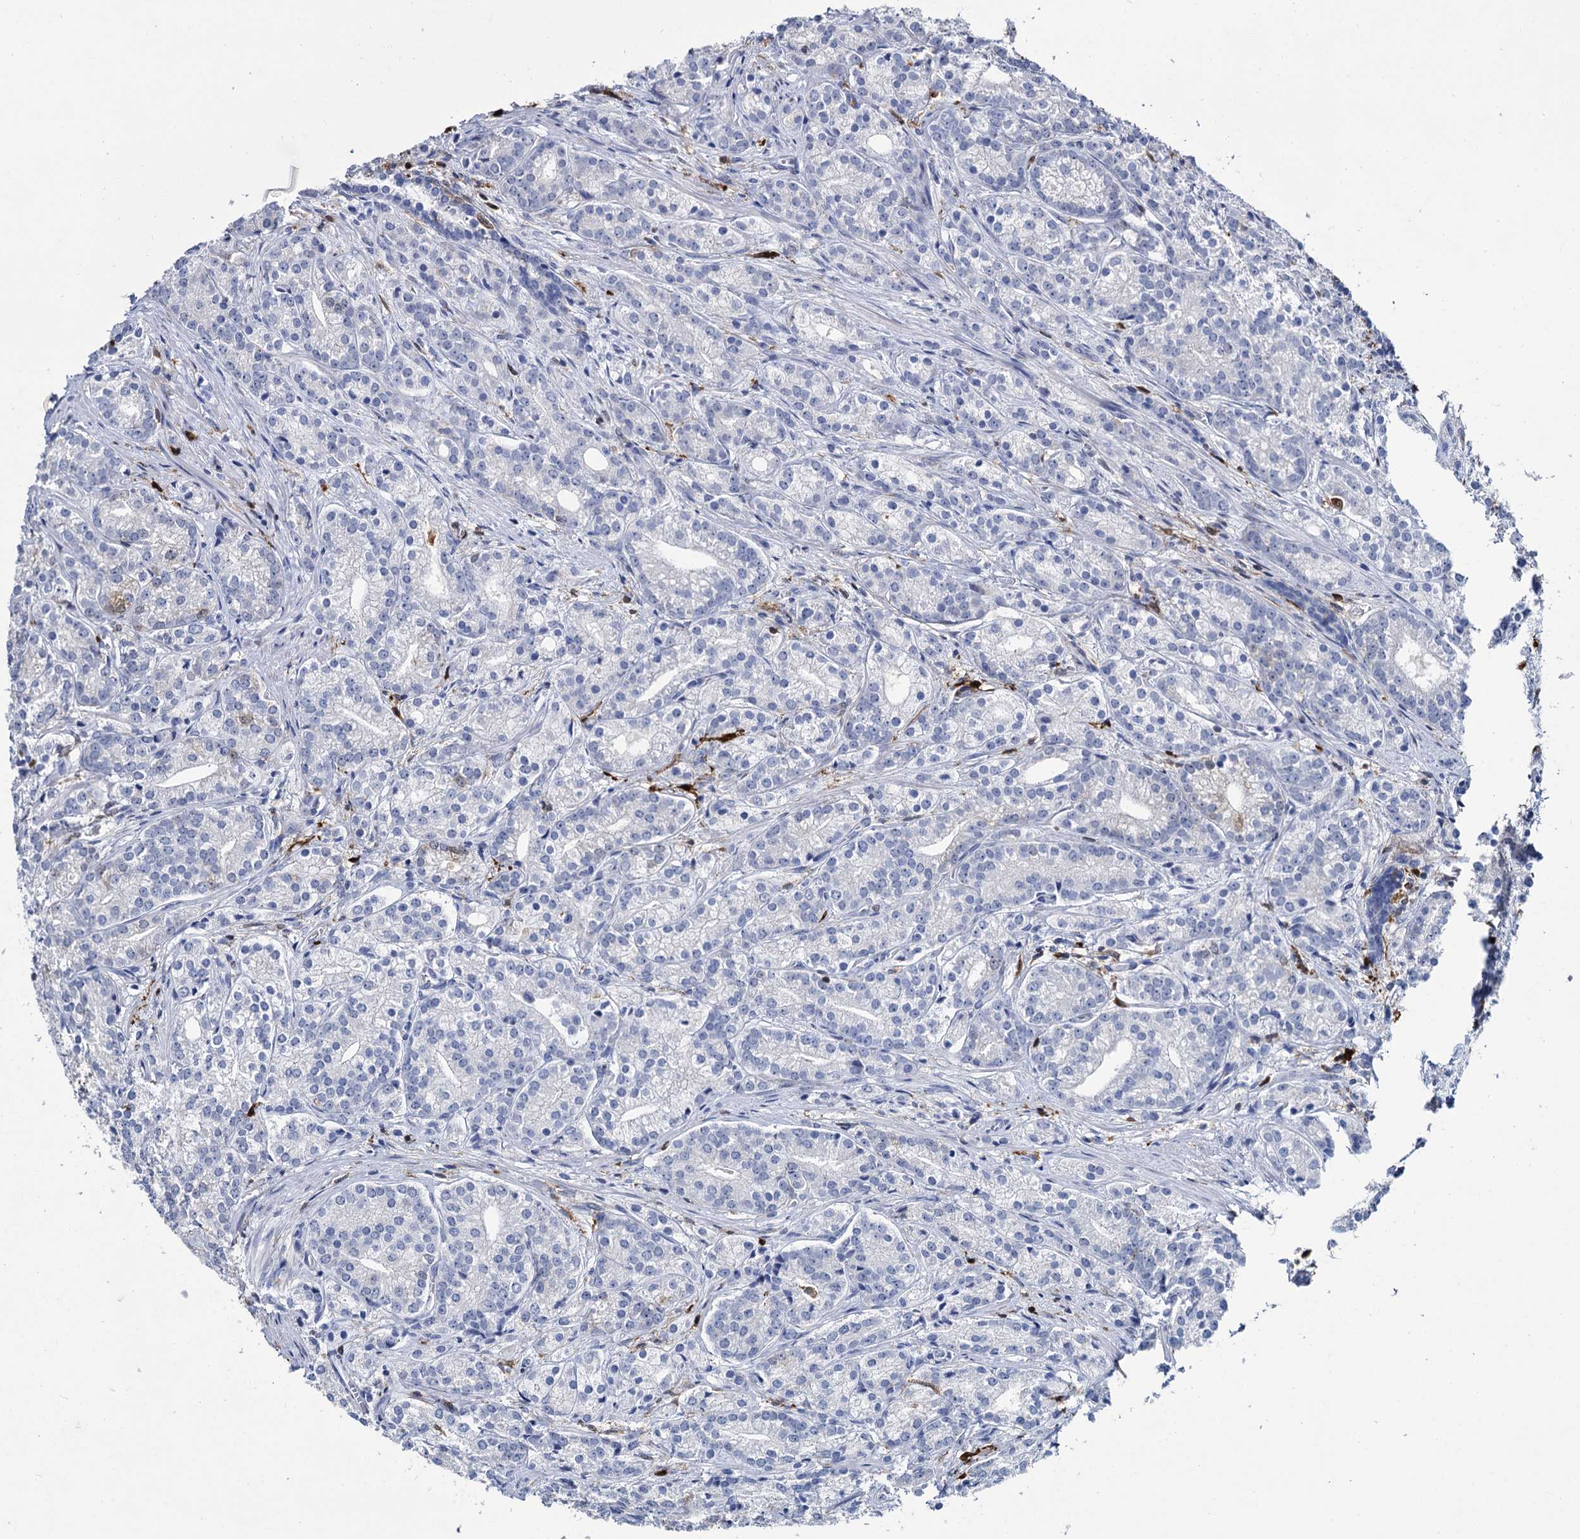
{"staining": {"intensity": "negative", "quantity": "none", "location": "none"}, "tissue": "prostate cancer", "cell_type": "Tumor cells", "image_type": "cancer", "snomed": [{"axis": "morphology", "description": "Adenocarcinoma, Low grade"}, {"axis": "topography", "description": "Prostate"}], "caption": "There is no significant positivity in tumor cells of prostate low-grade adenocarcinoma. (Stains: DAB immunohistochemistry (IHC) with hematoxylin counter stain, Microscopy: brightfield microscopy at high magnification).", "gene": "FABP5", "patient": {"sex": "male", "age": 71}}